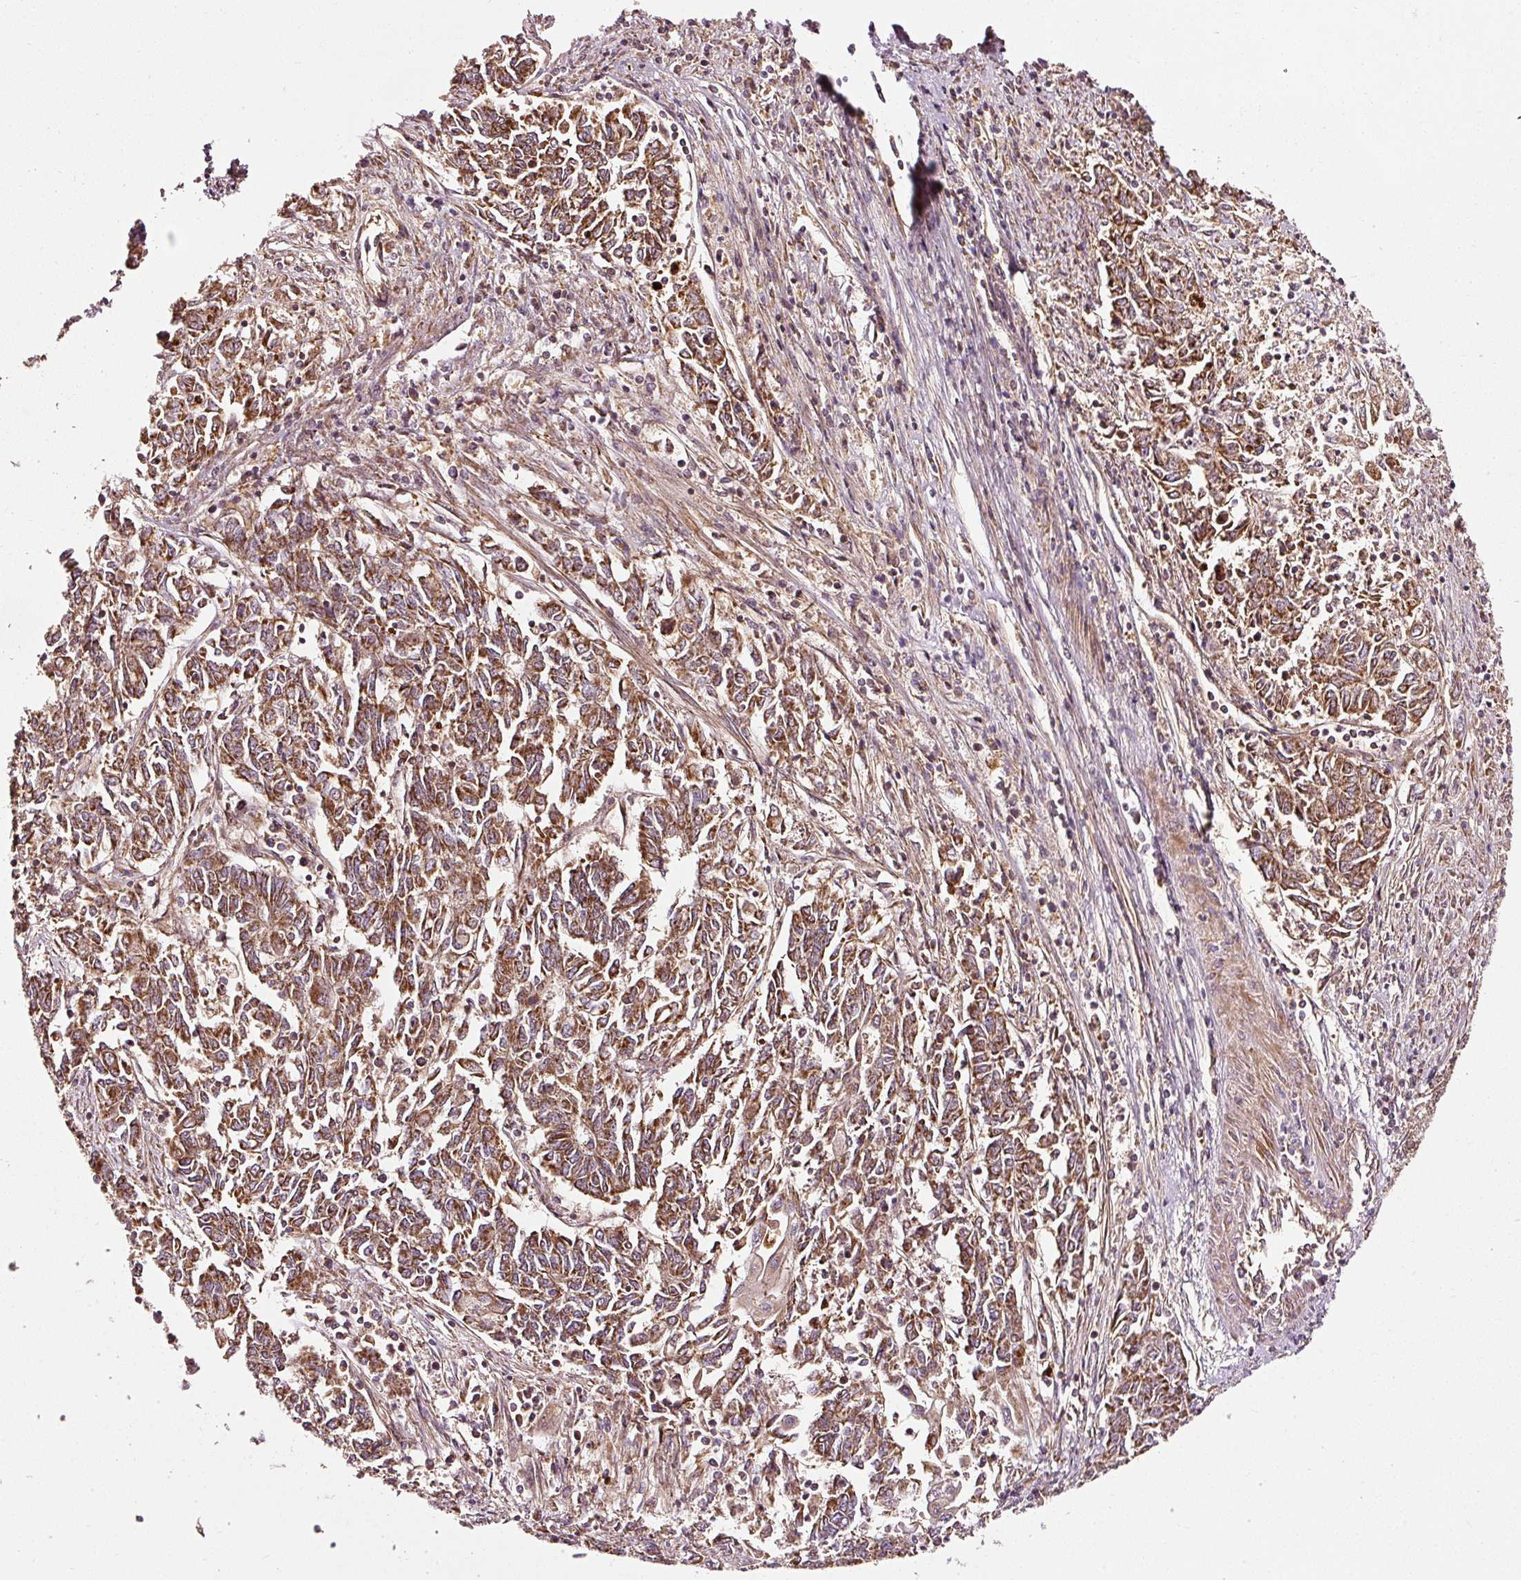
{"staining": {"intensity": "strong", "quantity": ">75%", "location": "cytoplasmic/membranous"}, "tissue": "endometrial cancer", "cell_type": "Tumor cells", "image_type": "cancer", "snomed": [{"axis": "morphology", "description": "Adenocarcinoma, NOS"}, {"axis": "topography", "description": "Endometrium"}], "caption": "The immunohistochemical stain labels strong cytoplasmic/membranous expression in tumor cells of endometrial cancer (adenocarcinoma) tissue. (brown staining indicates protein expression, while blue staining denotes nuclei).", "gene": "ISCU", "patient": {"sex": "female", "age": 54}}